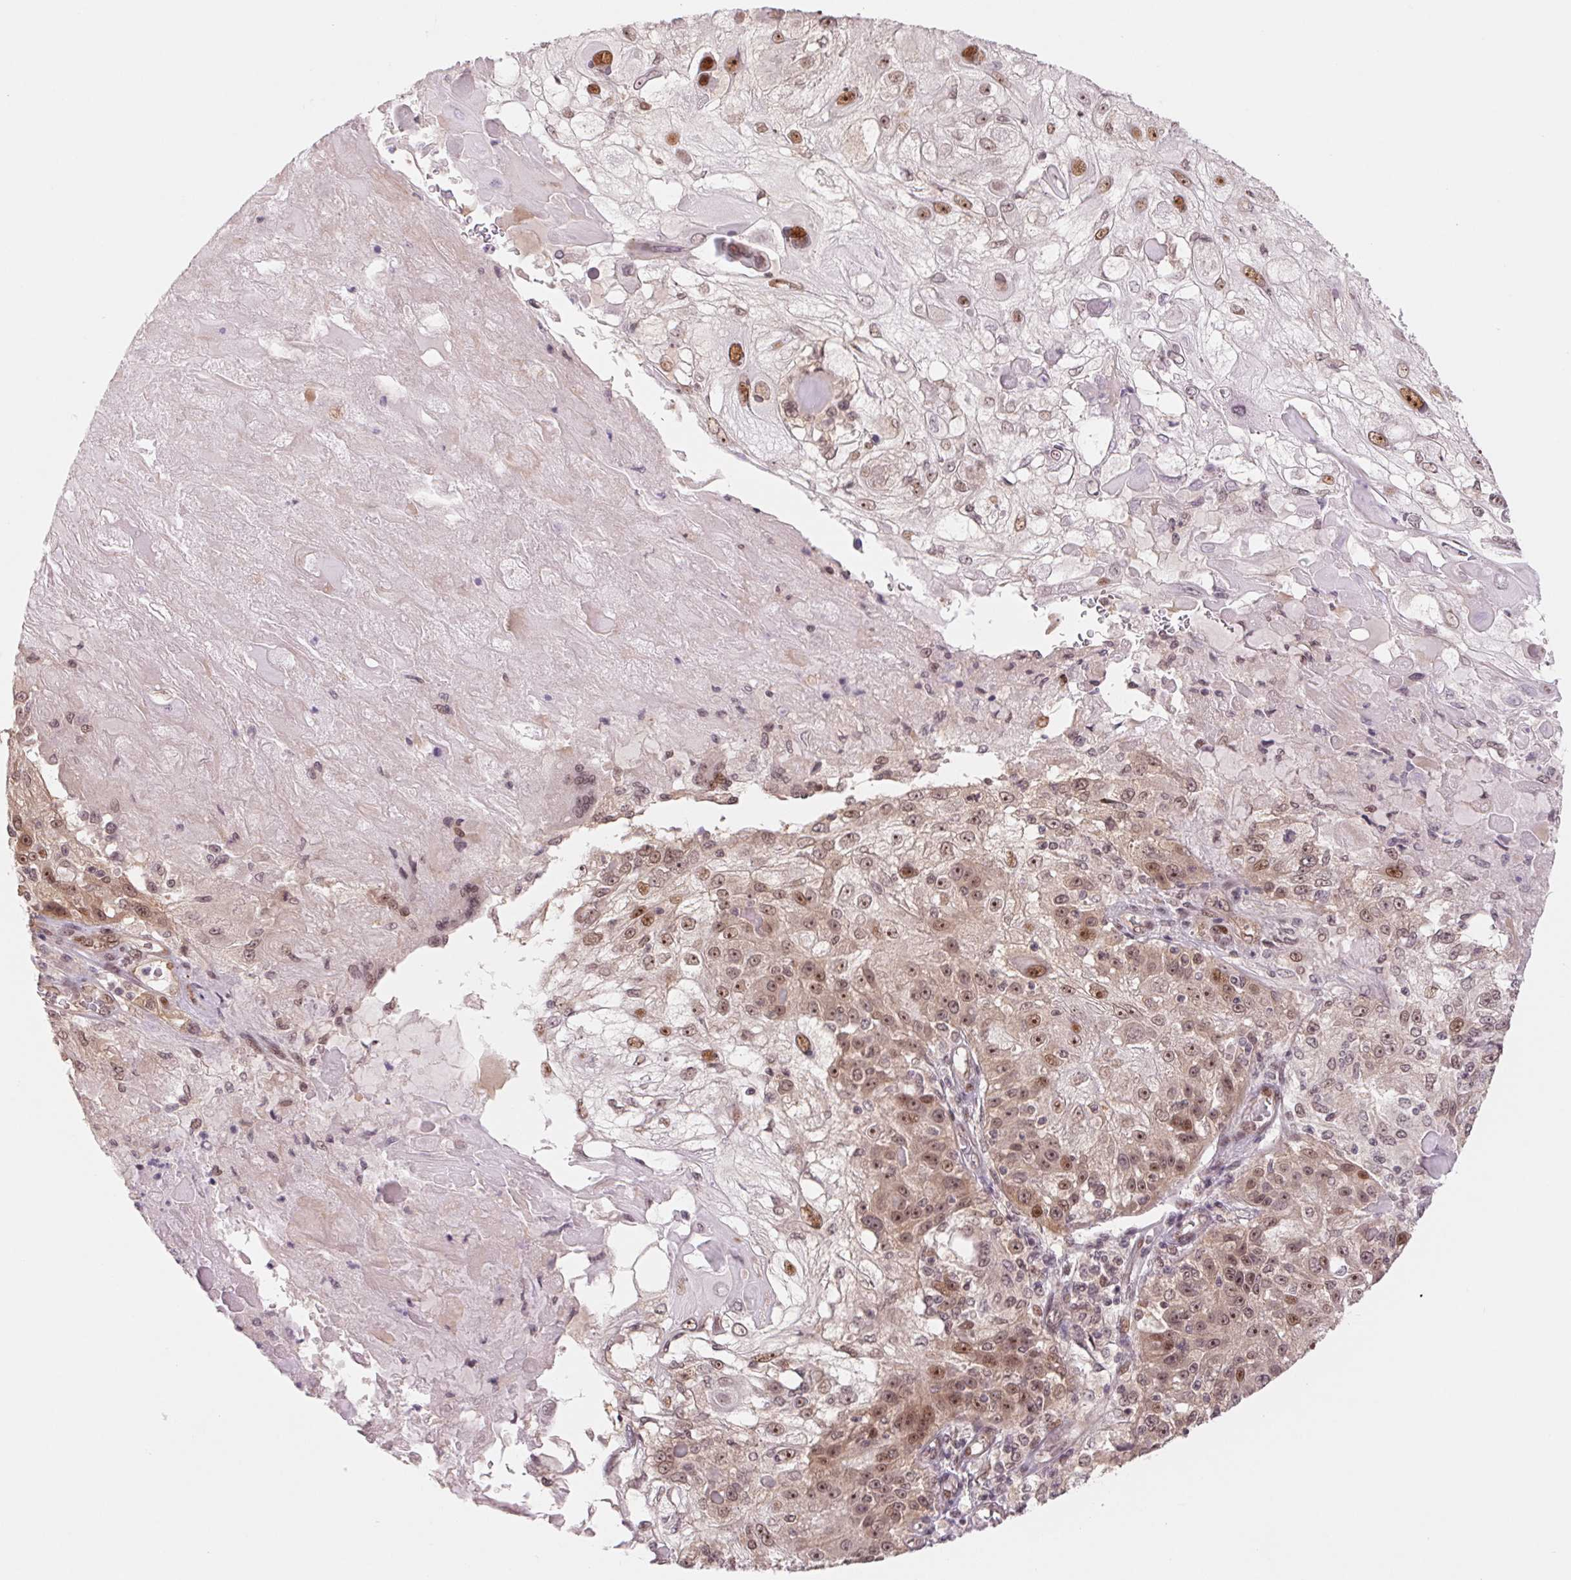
{"staining": {"intensity": "moderate", "quantity": ">75%", "location": "nuclear"}, "tissue": "skin cancer", "cell_type": "Tumor cells", "image_type": "cancer", "snomed": [{"axis": "morphology", "description": "Normal tissue, NOS"}, {"axis": "morphology", "description": "Squamous cell carcinoma, NOS"}, {"axis": "topography", "description": "Skin"}], "caption": "A brown stain shows moderate nuclear staining of a protein in human skin cancer tumor cells. The staining was performed using DAB, with brown indicating positive protein expression. Nuclei are stained blue with hematoxylin.", "gene": "DNAJB6", "patient": {"sex": "female", "age": 83}}